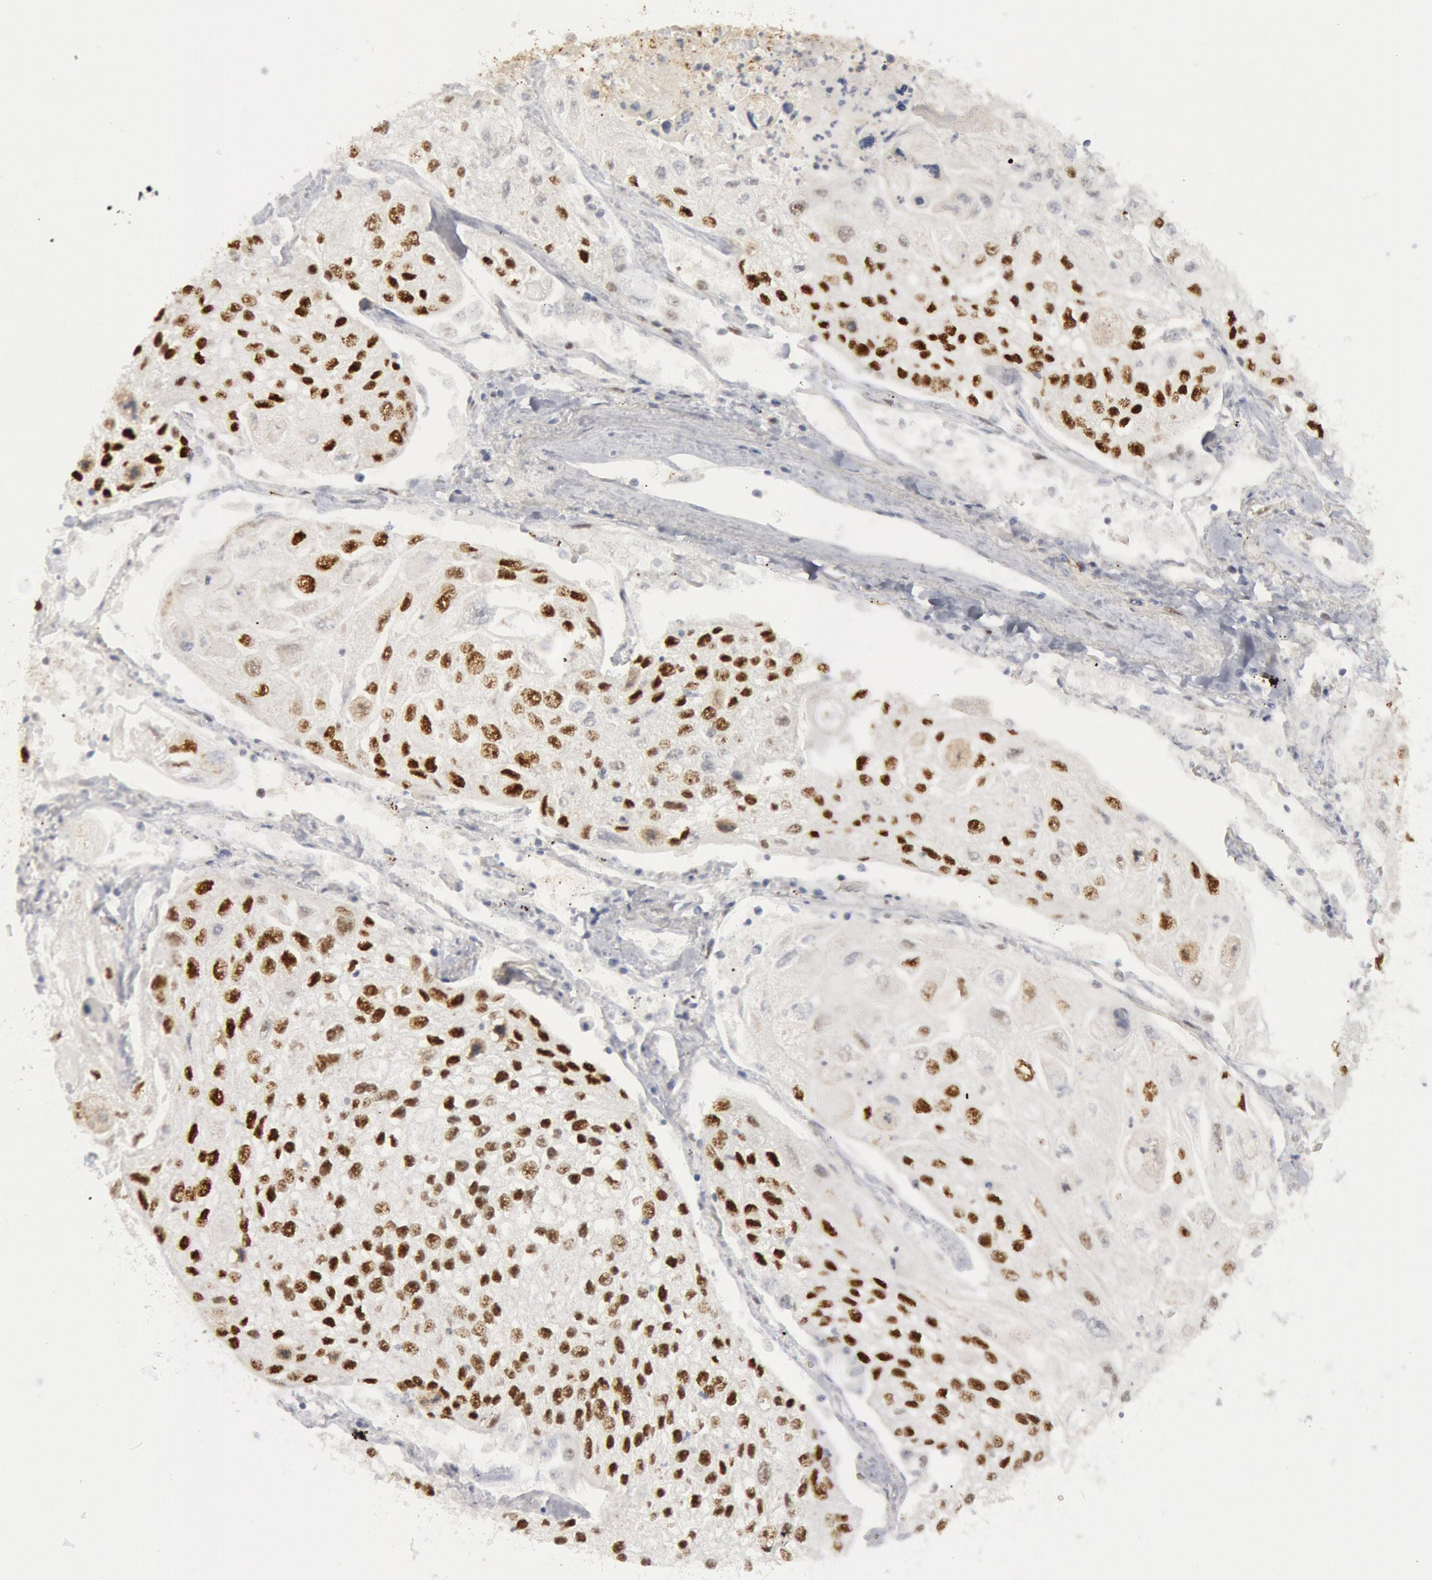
{"staining": {"intensity": "moderate", "quantity": "25%-75%", "location": "nuclear"}, "tissue": "lung cancer", "cell_type": "Tumor cells", "image_type": "cancer", "snomed": [{"axis": "morphology", "description": "Squamous cell carcinoma, NOS"}, {"axis": "topography", "description": "Lung"}], "caption": "Immunohistochemical staining of lung cancer exhibits moderate nuclear protein staining in about 25%-75% of tumor cells.", "gene": "WDHD1", "patient": {"sex": "male", "age": 75}}